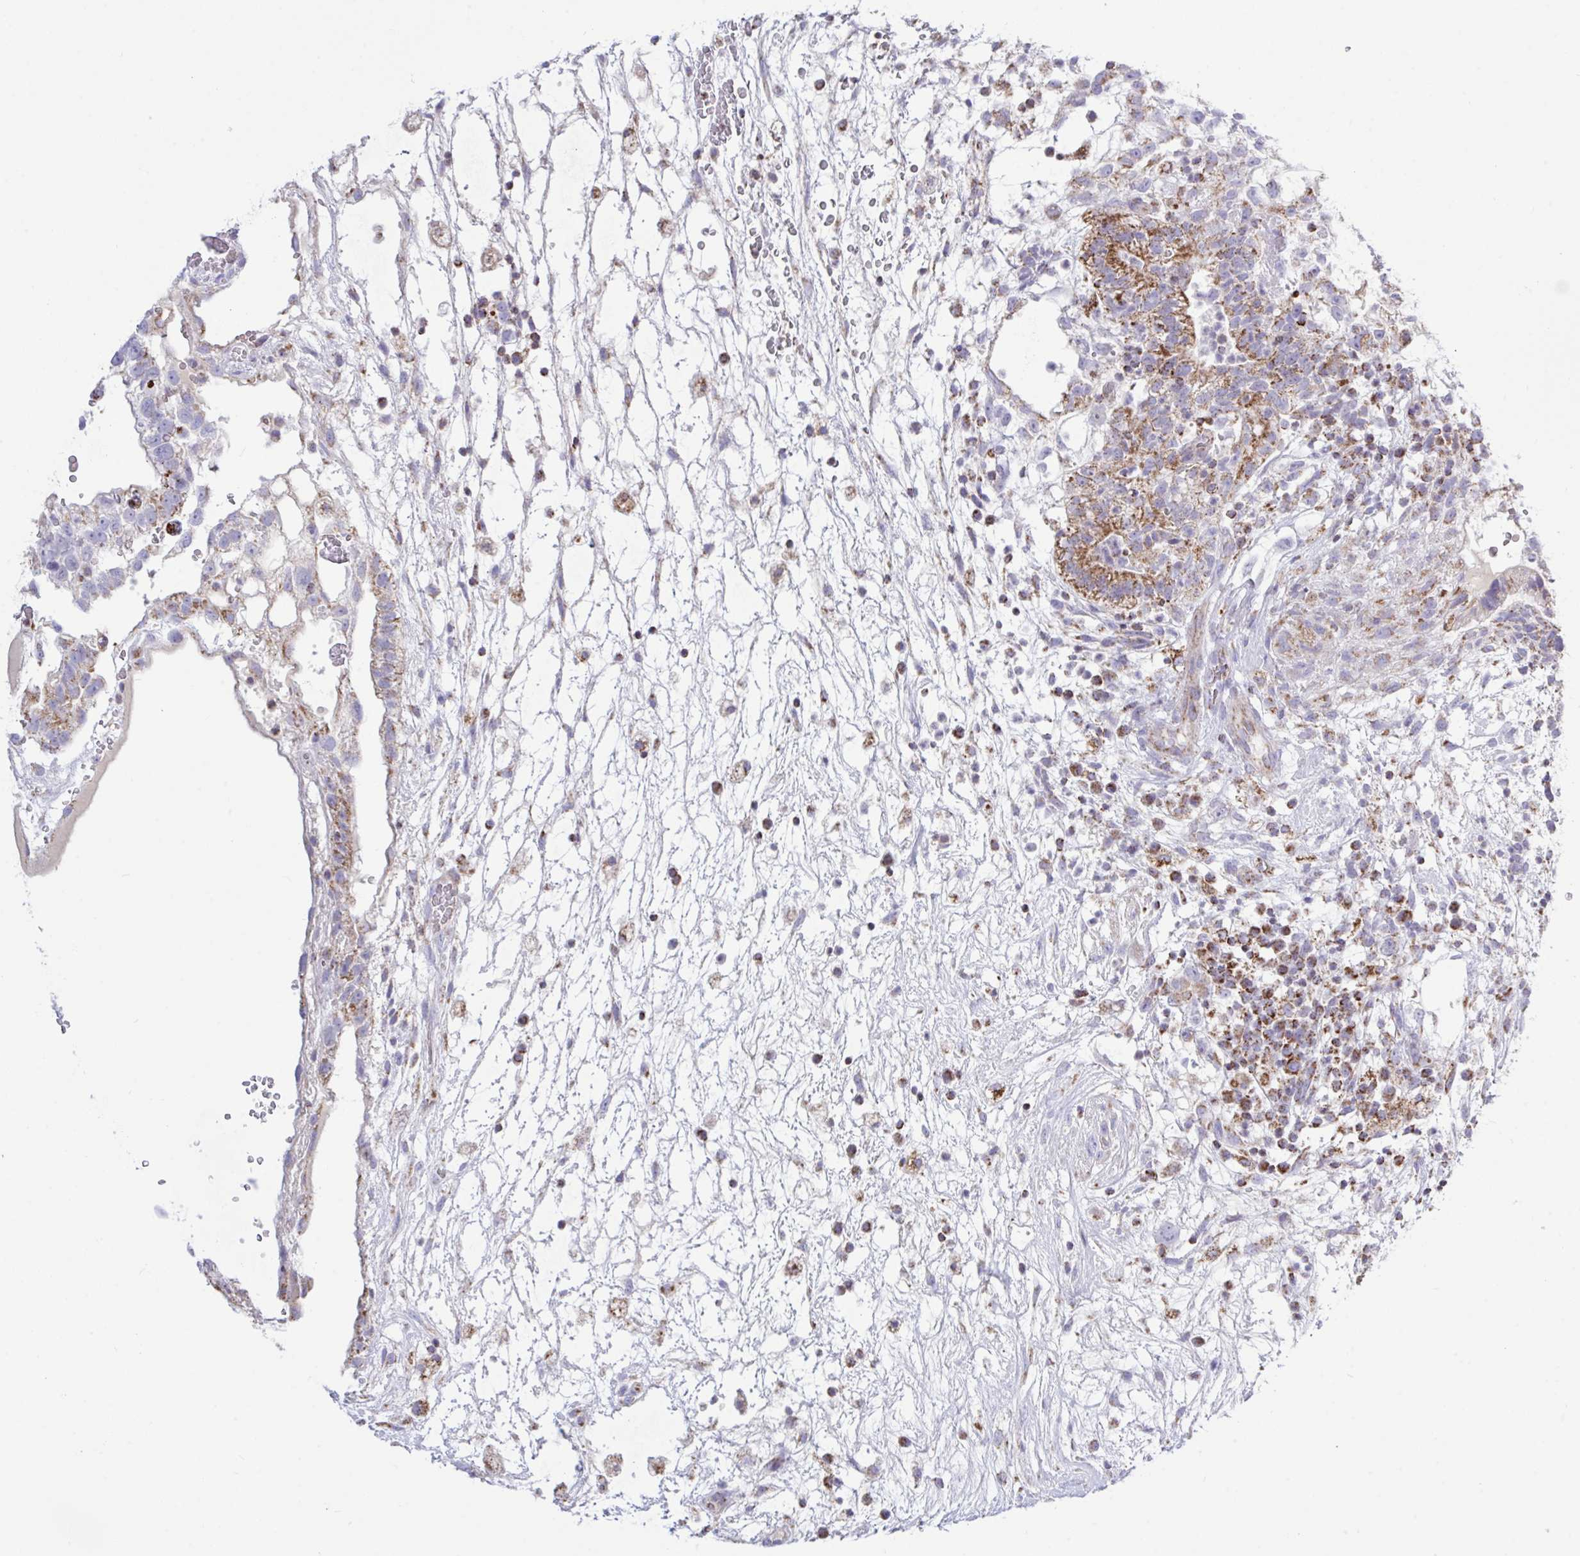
{"staining": {"intensity": "moderate", "quantity": "25%-75%", "location": "cytoplasmic/membranous"}, "tissue": "testis cancer", "cell_type": "Tumor cells", "image_type": "cancer", "snomed": [{"axis": "morphology", "description": "Normal tissue, NOS"}, {"axis": "morphology", "description": "Carcinoma, Embryonal, NOS"}, {"axis": "topography", "description": "Testis"}], "caption": "Tumor cells show medium levels of moderate cytoplasmic/membranous positivity in about 25%-75% of cells in testis embryonal carcinoma. (IHC, brightfield microscopy, high magnification).", "gene": "HSPE1", "patient": {"sex": "male", "age": 32}}